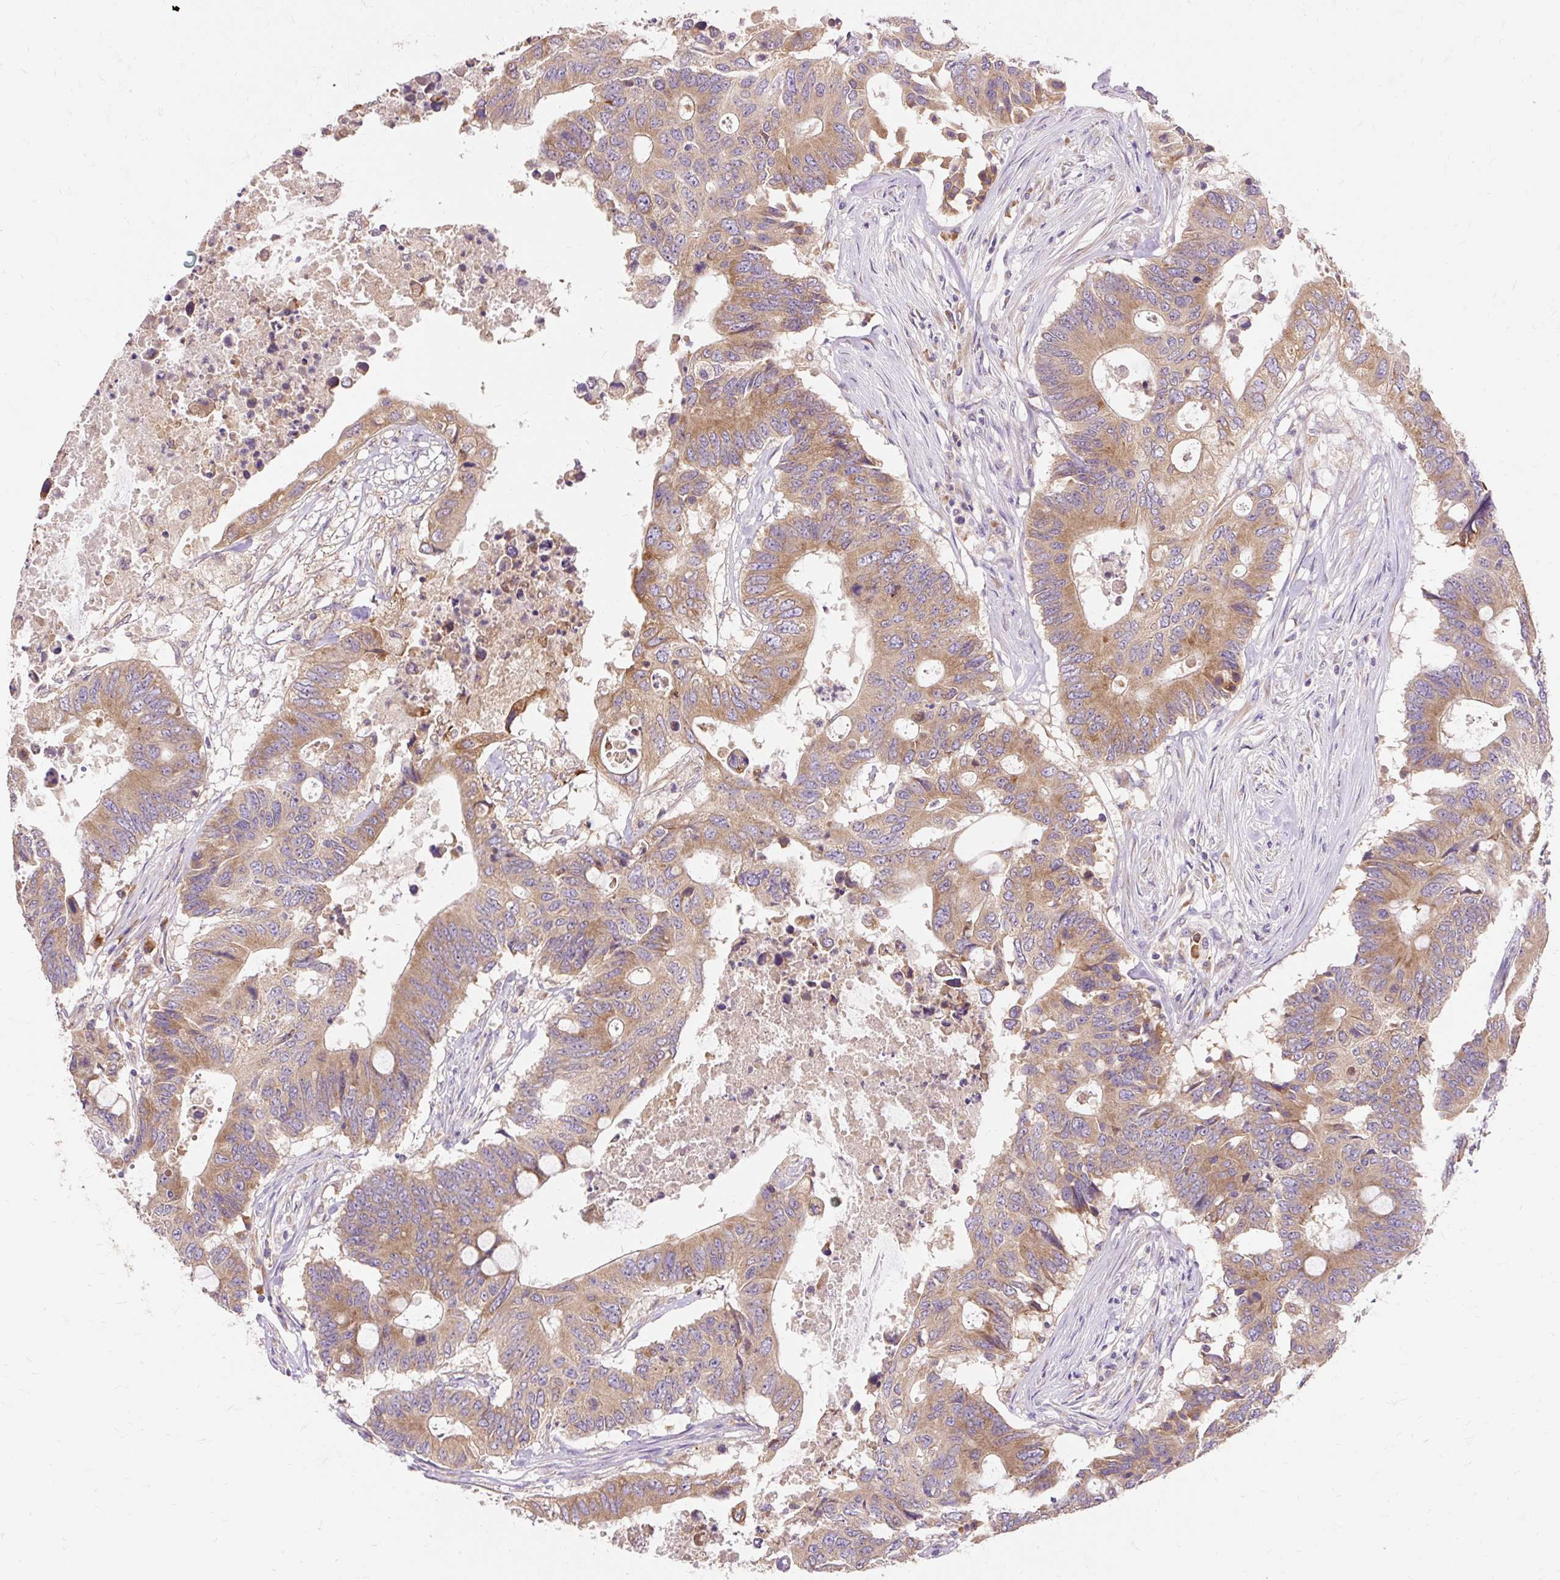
{"staining": {"intensity": "moderate", "quantity": ">75%", "location": "cytoplasmic/membranous"}, "tissue": "colorectal cancer", "cell_type": "Tumor cells", "image_type": "cancer", "snomed": [{"axis": "morphology", "description": "Adenocarcinoma, NOS"}, {"axis": "topography", "description": "Colon"}], "caption": "A high-resolution image shows immunohistochemistry (IHC) staining of adenocarcinoma (colorectal), which reveals moderate cytoplasmic/membranous staining in approximately >75% of tumor cells. Using DAB (brown) and hematoxylin (blue) stains, captured at high magnification using brightfield microscopy.", "gene": "SEC63", "patient": {"sex": "male", "age": 71}}